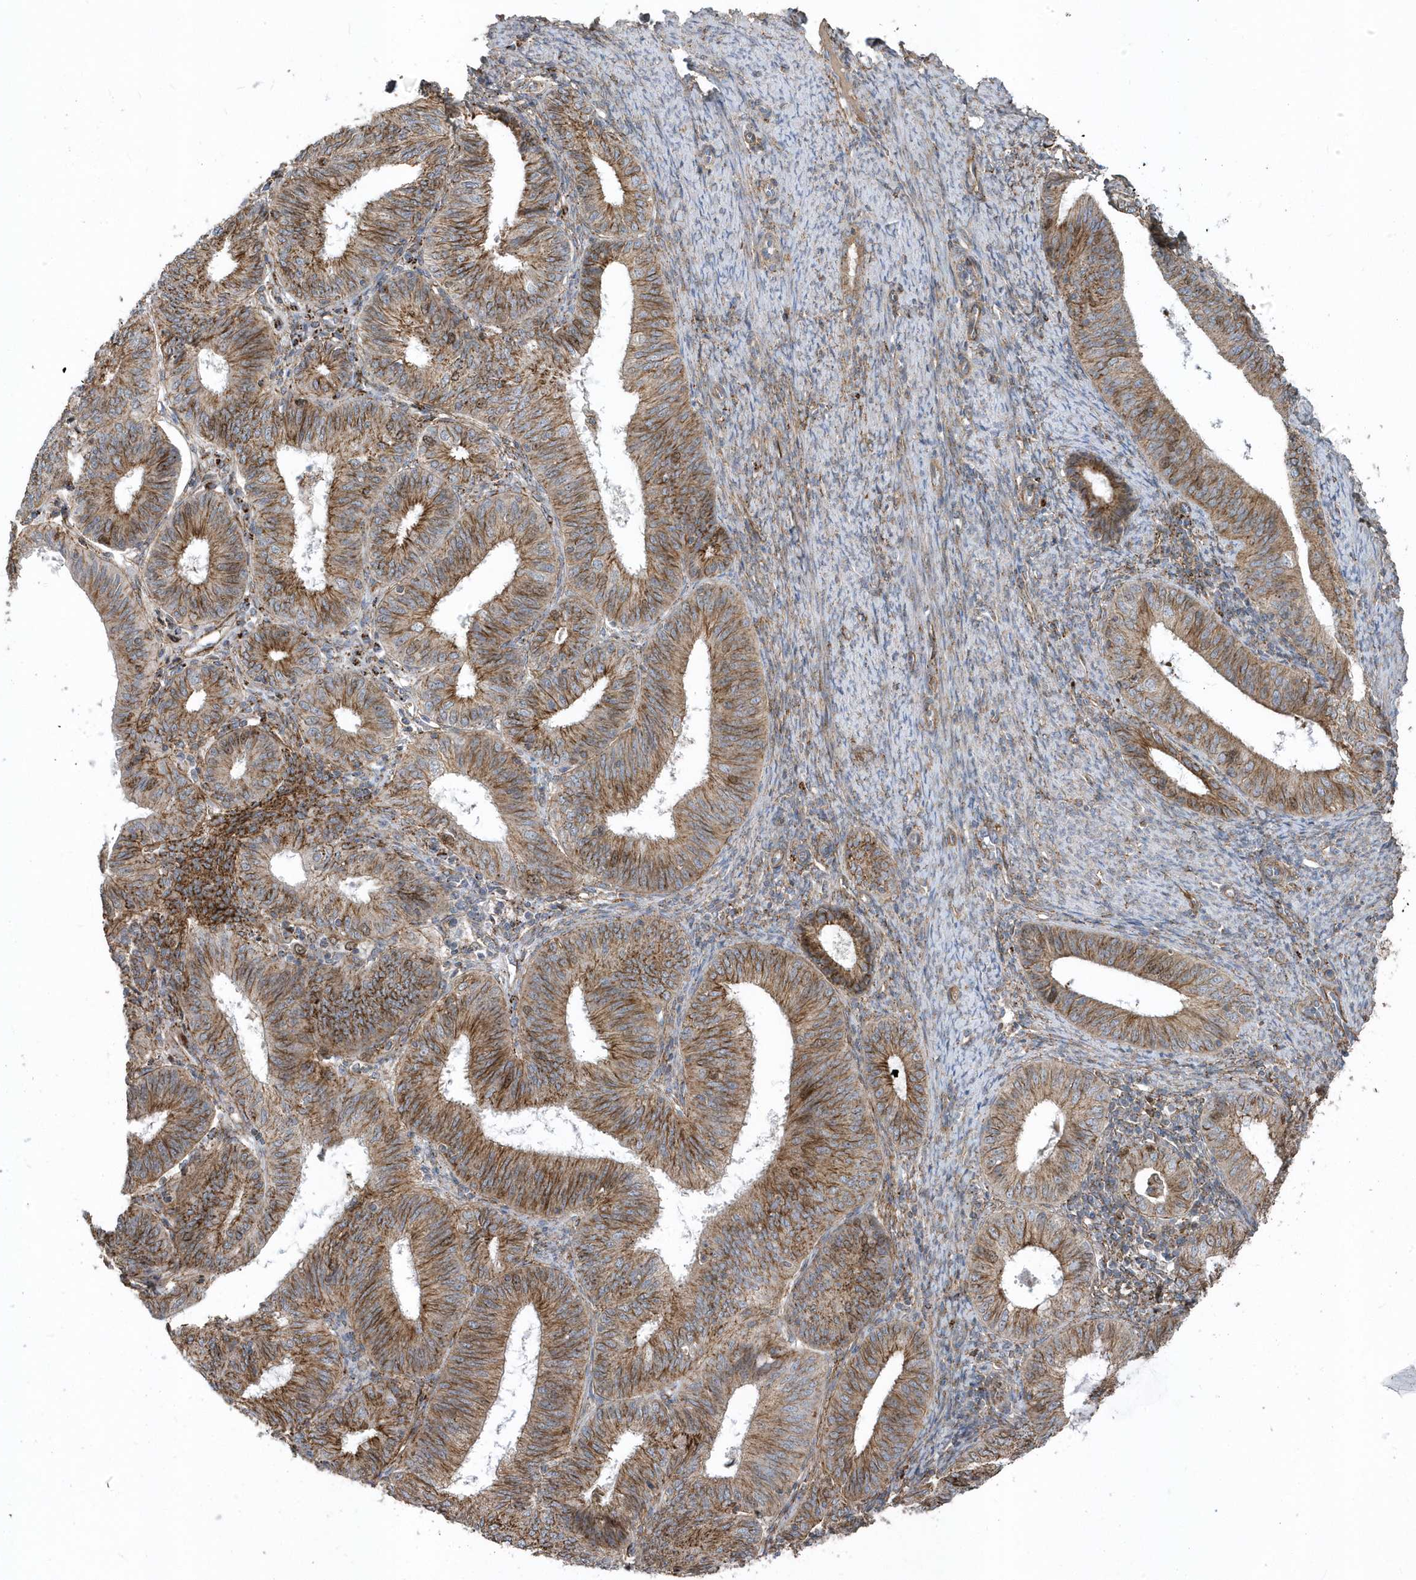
{"staining": {"intensity": "moderate", "quantity": ">75%", "location": "cytoplasmic/membranous"}, "tissue": "endometrial cancer", "cell_type": "Tumor cells", "image_type": "cancer", "snomed": [{"axis": "morphology", "description": "Adenocarcinoma, NOS"}, {"axis": "topography", "description": "Endometrium"}], "caption": "An image of endometrial cancer (adenocarcinoma) stained for a protein demonstrates moderate cytoplasmic/membranous brown staining in tumor cells.", "gene": "HRH4", "patient": {"sex": "female", "age": 51}}